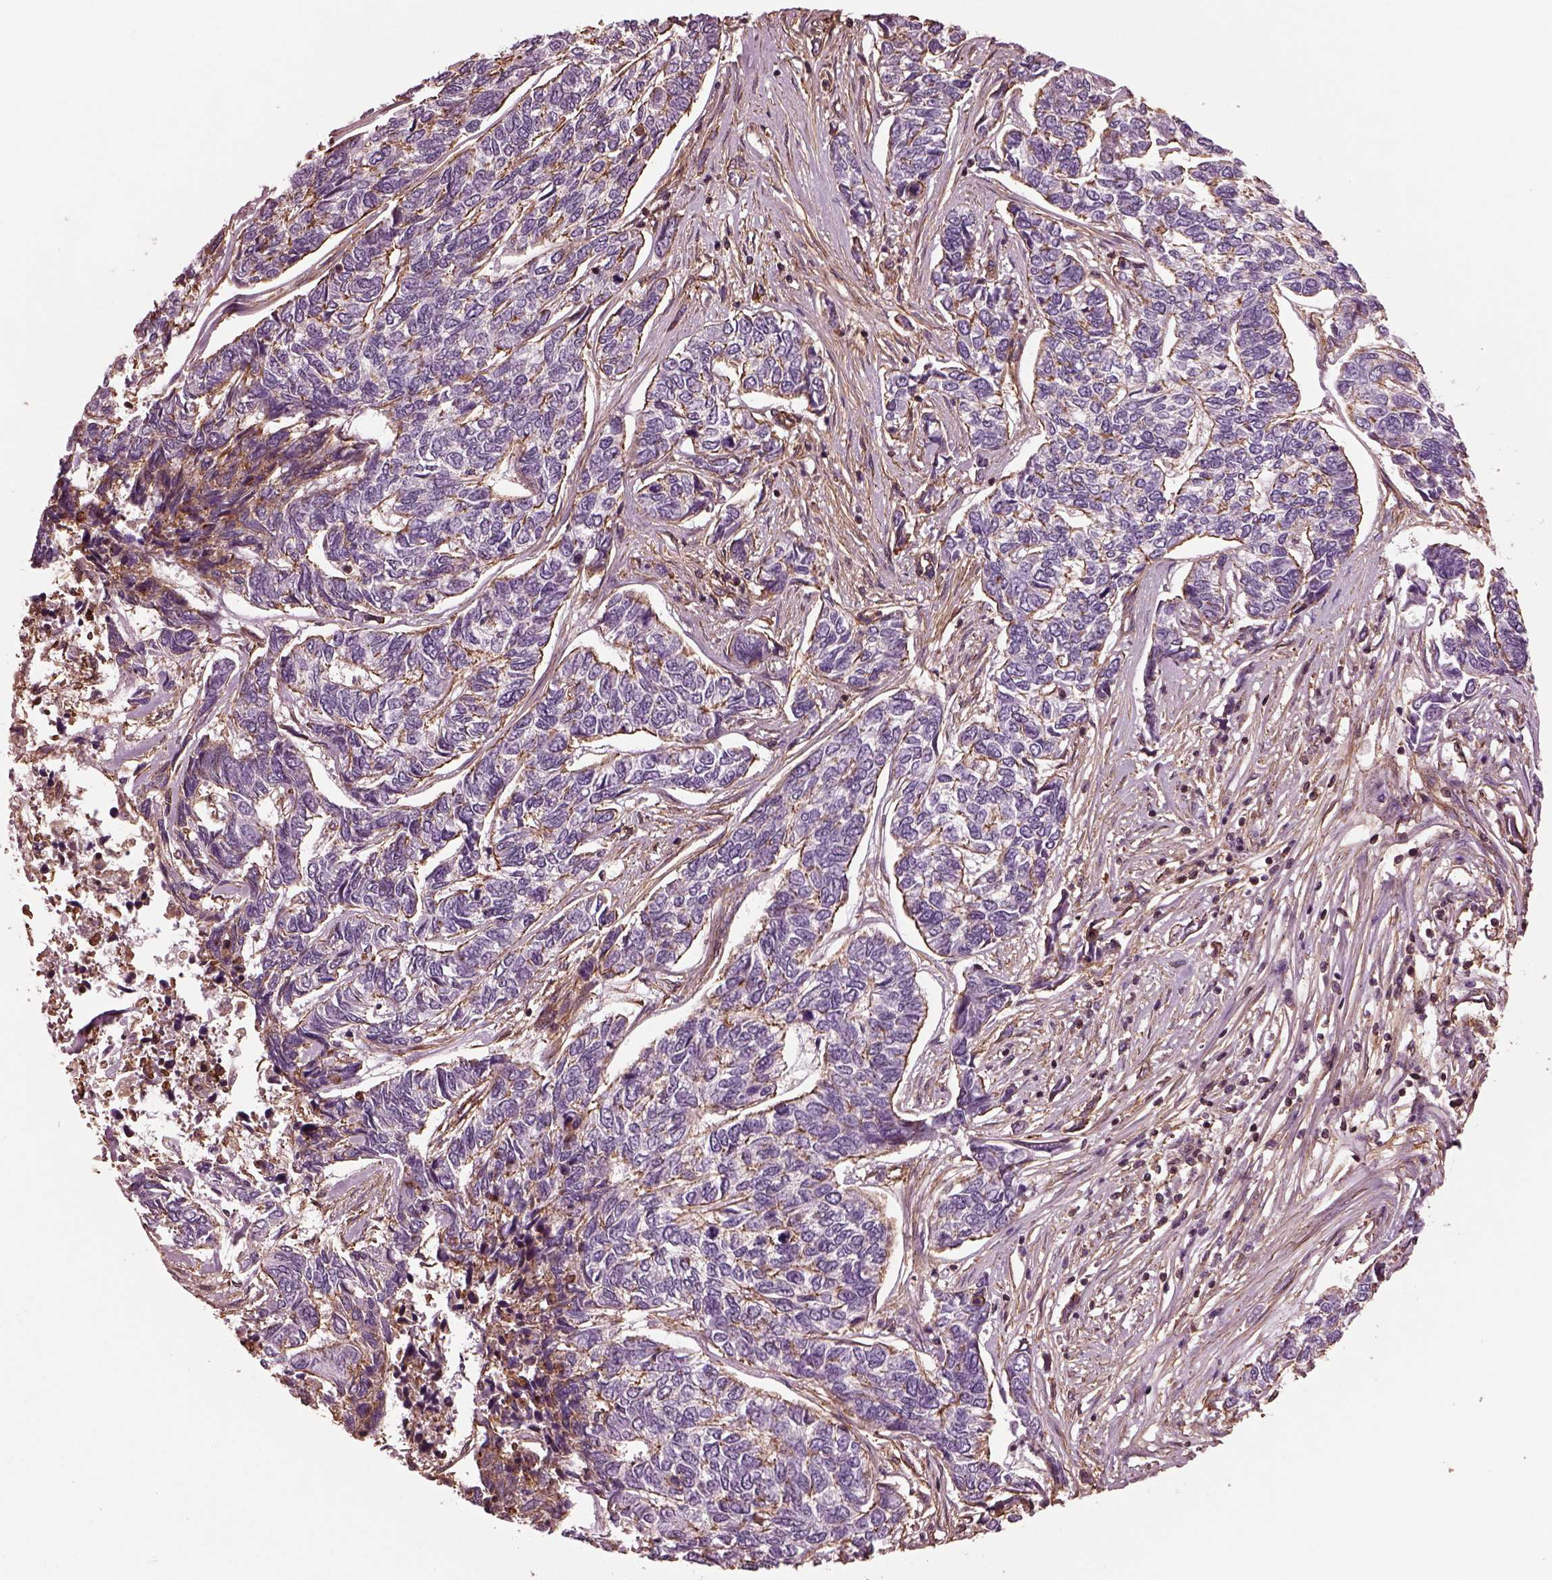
{"staining": {"intensity": "weak", "quantity": "25%-75%", "location": "cytoplasmic/membranous"}, "tissue": "skin cancer", "cell_type": "Tumor cells", "image_type": "cancer", "snomed": [{"axis": "morphology", "description": "Basal cell carcinoma"}, {"axis": "topography", "description": "Skin"}], "caption": "The histopathology image exhibits a brown stain indicating the presence of a protein in the cytoplasmic/membranous of tumor cells in basal cell carcinoma (skin).", "gene": "MYL6", "patient": {"sex": "female", "age": 65}}